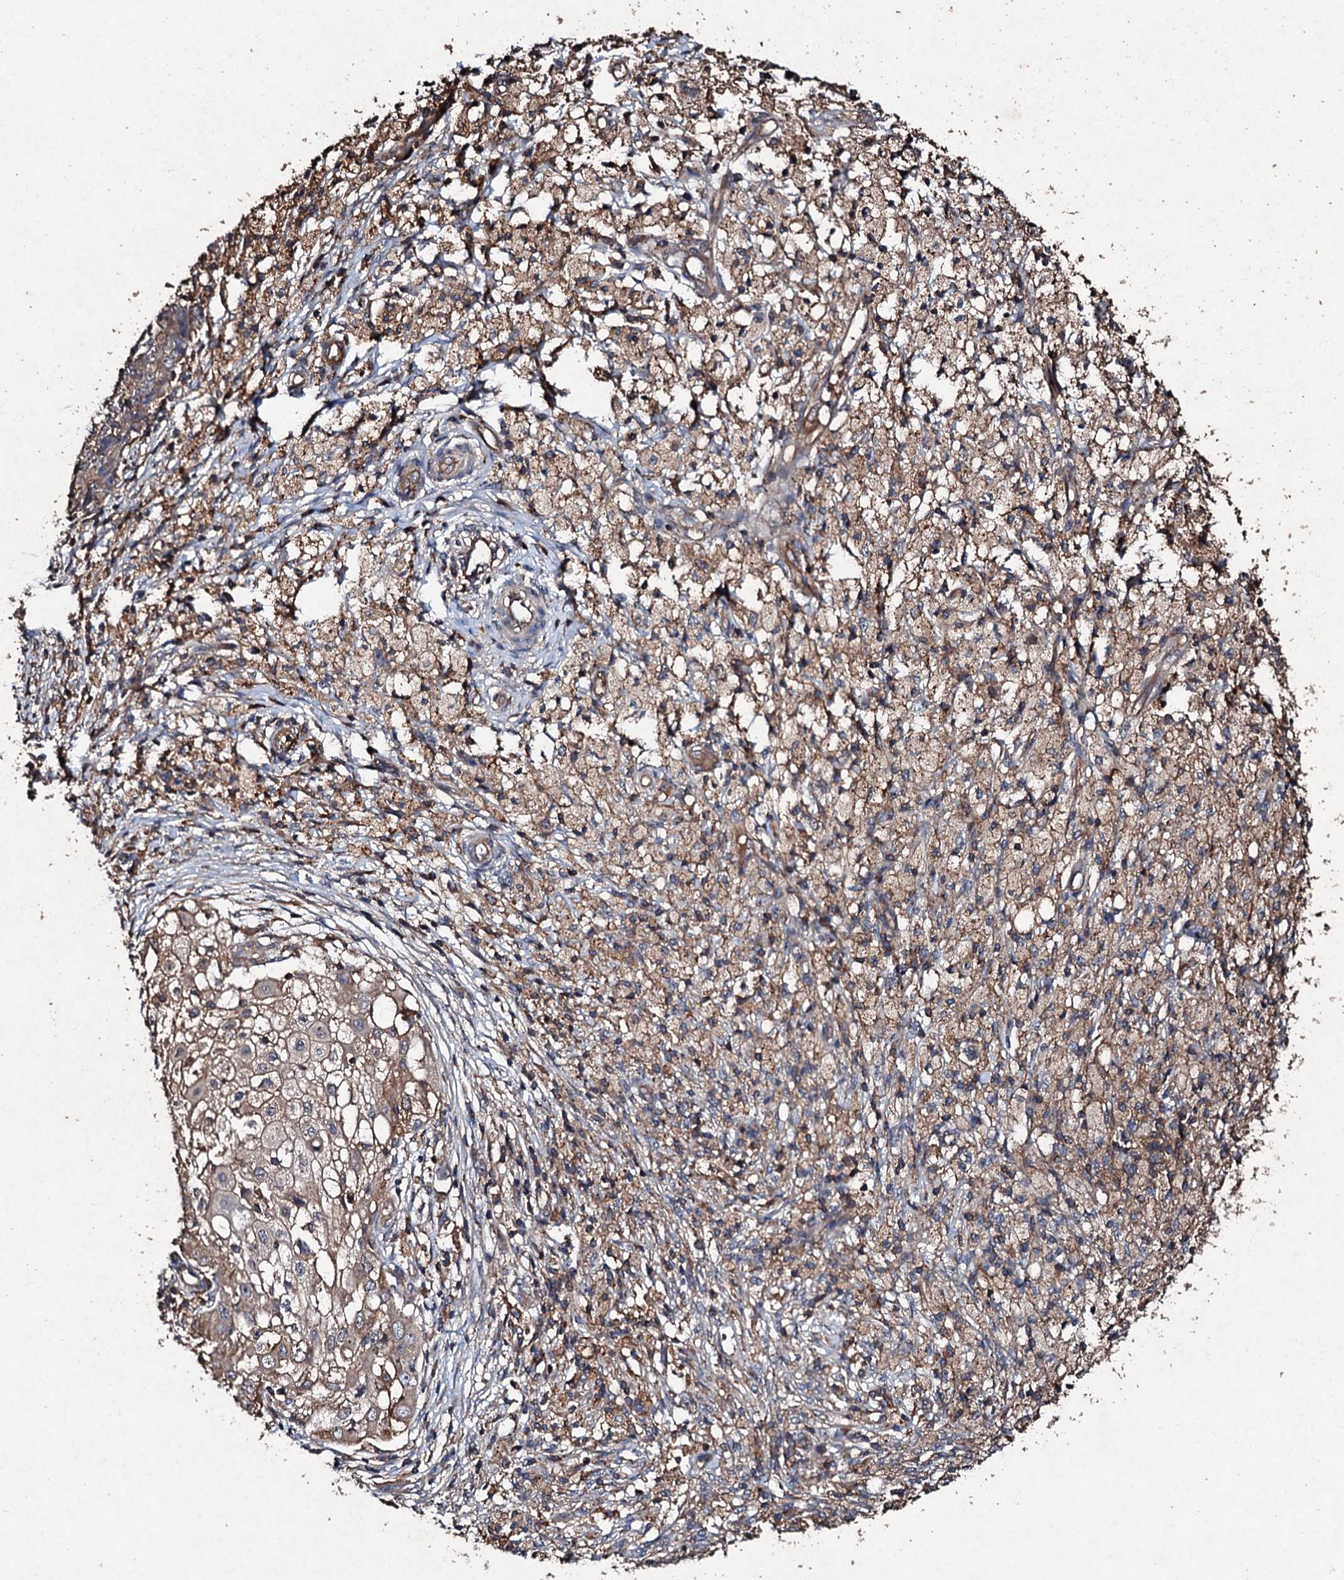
{"staining": {"intensity": "moderate", "quantity": "25%-75%", "location": "cytoplasmic/membranous"}, "tissue": "ovarian cancer", "cell_type": "Tumor cells", "image_type": "cancer", "snomed": [{"axis": "morphology", "description": "Carcinoma, endometroid"}, {"axis": "topography", "description": "Ovary"}], "caption": "Moderate cytoplasmic/membranous positivity for a protein is appreciated in about 25%-75% of tumor cells of endometroid carcinoma (ovarian) using IHC.", "gene": "KERA", "patient": {"sex": "female", "age": 42}}